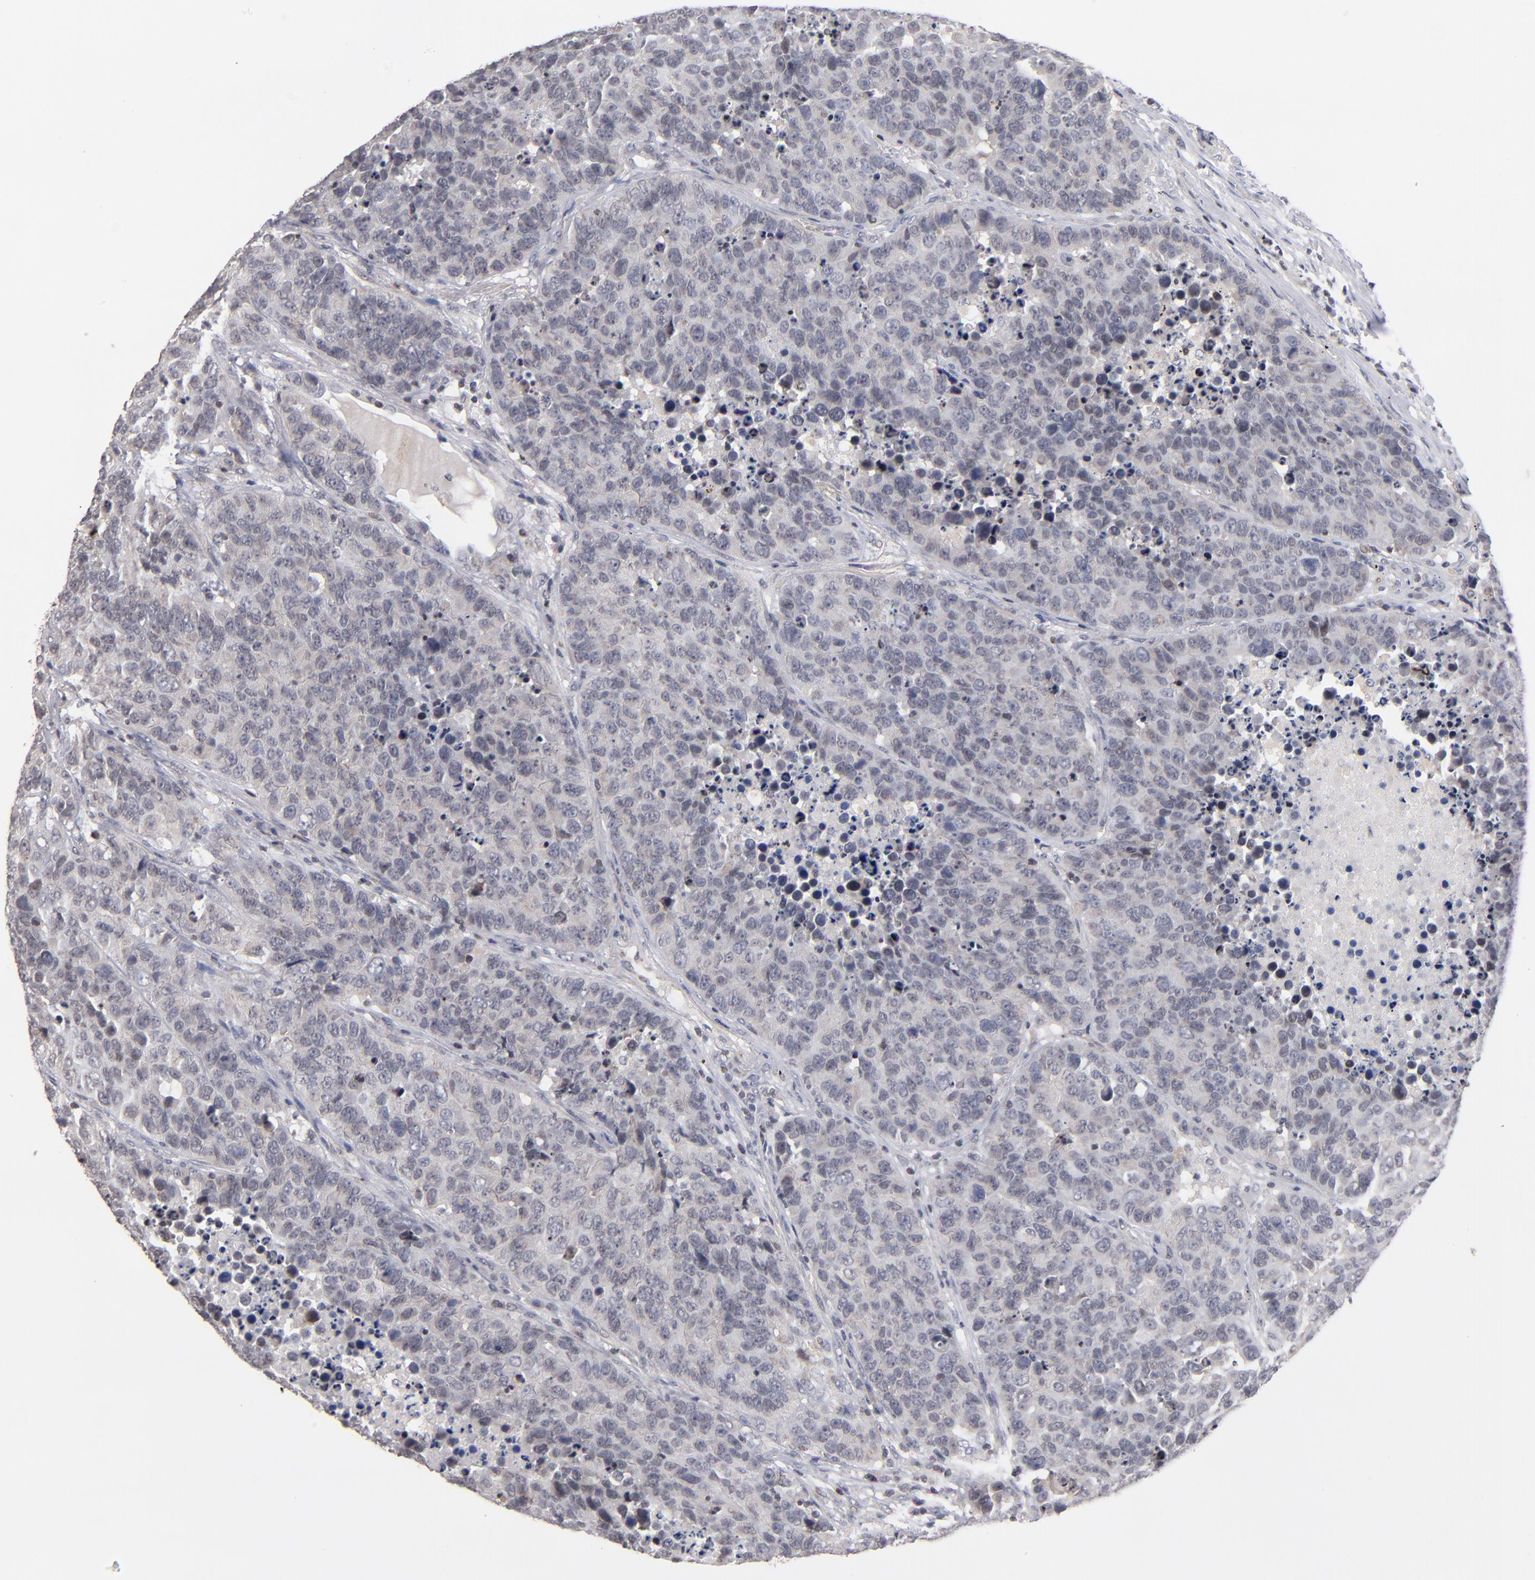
{"staining": {"intensity": "weak", "quantity": "25%-75%", "location": "nuclear"}, "tissue": "carcinoid", "cell_type": "Tumor cells", "image_type": "cancer", "snomed": [{"axis": "morphology", "description": "Carcinoid, malignant, NOS"}, {"axis": "topography", "description": "Lung"}], "caption": "Human carcinoid stained with a protein marker shows weak staining in tumor cells.", "gene": "ODF2", "patient": {"sex": "male", "age": 60}}